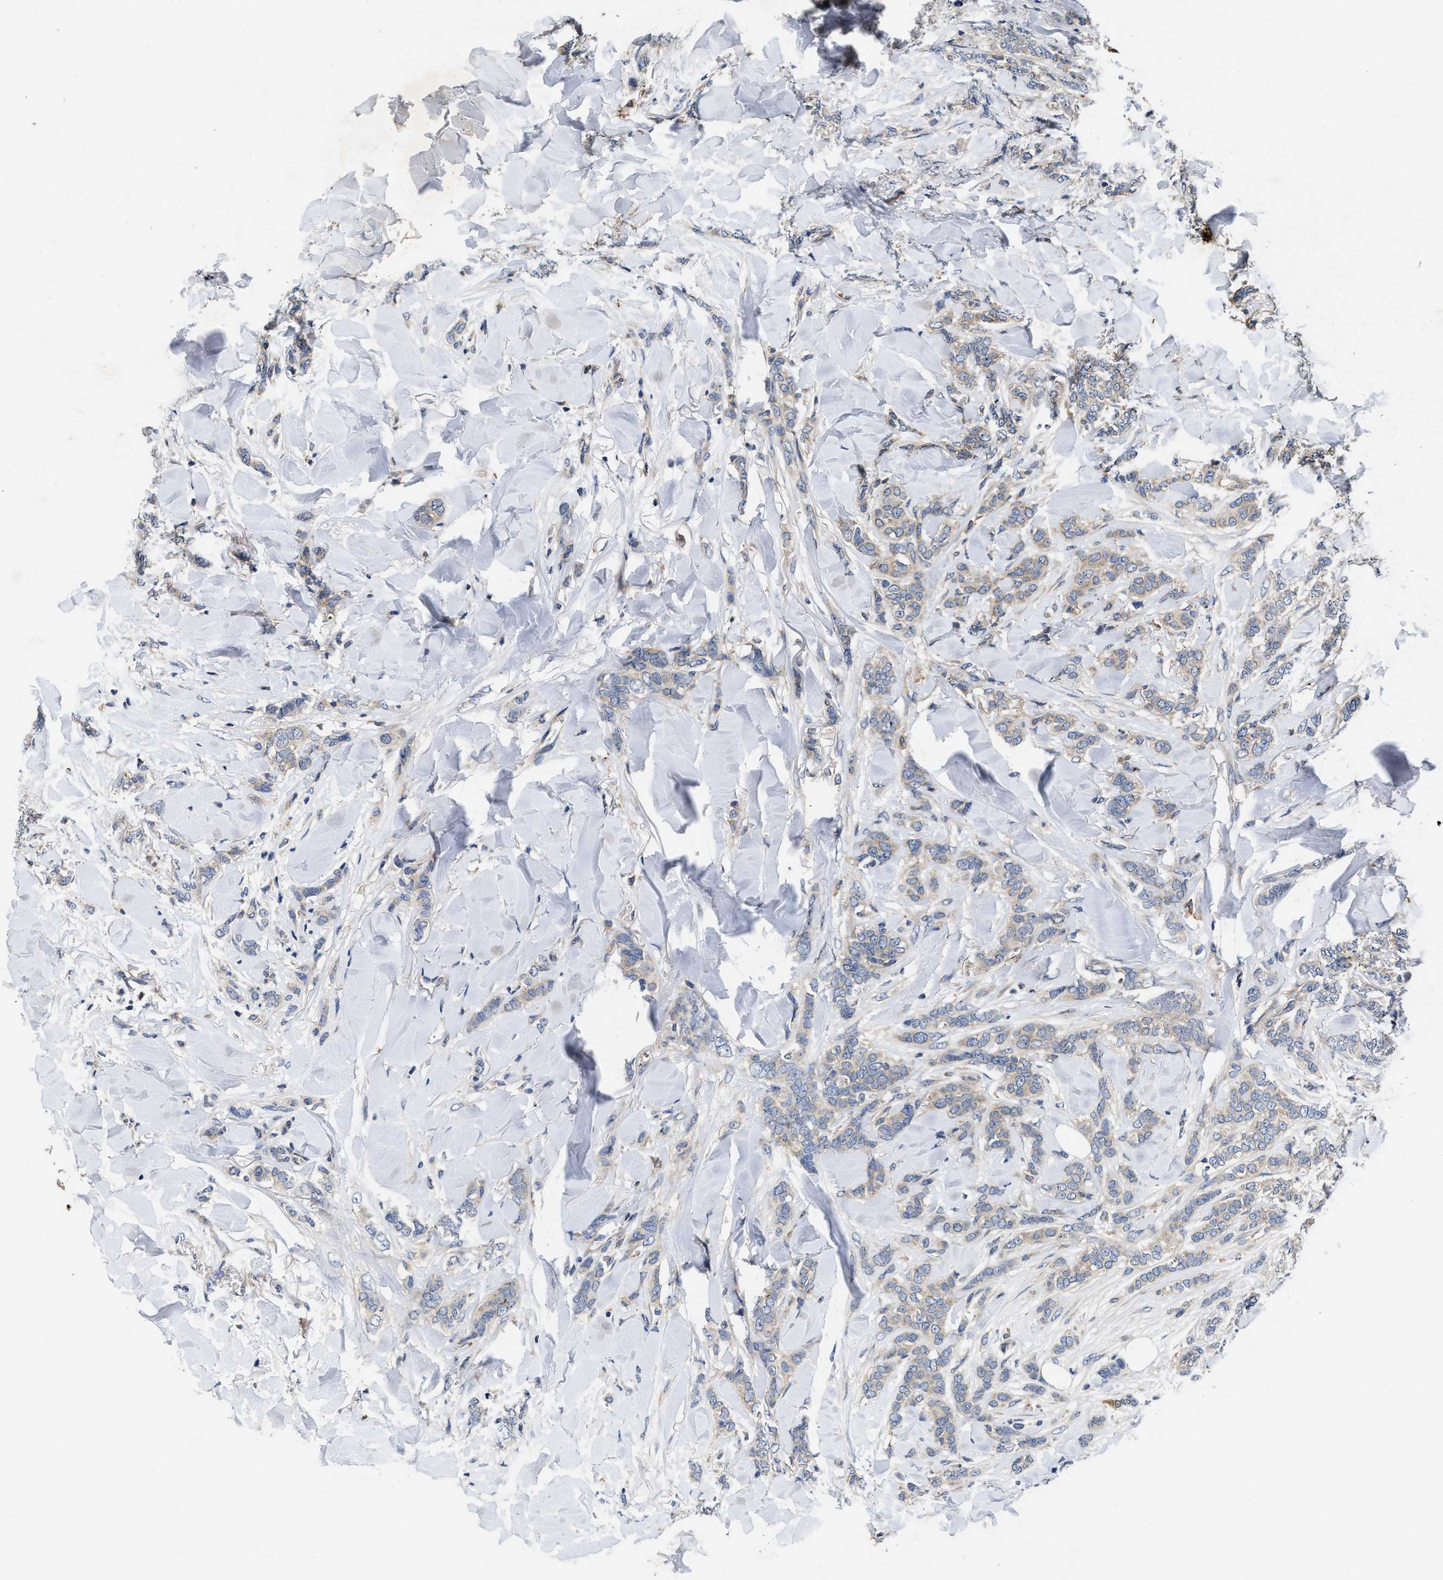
{"staining": {"intensity": "weak", "quantity": "<25%", "location": "cytoplasmic/membranous"}, "tissue": "breast cancer", "cell_type": "Tumor cells", "image_type": "cancer", "snomed": [{"axis": "morphology", "description": "Lobular carcinoma"}, {"axis": "topography", "description": "Skin"}, {"axis": "topography", "description": "Breast"}], "caption": "Tumor cells are negative for brown protein staining in breast lobular carcinoma.", "gene": "EFNA4", "patient": {"sex": "female", "age": 46}}